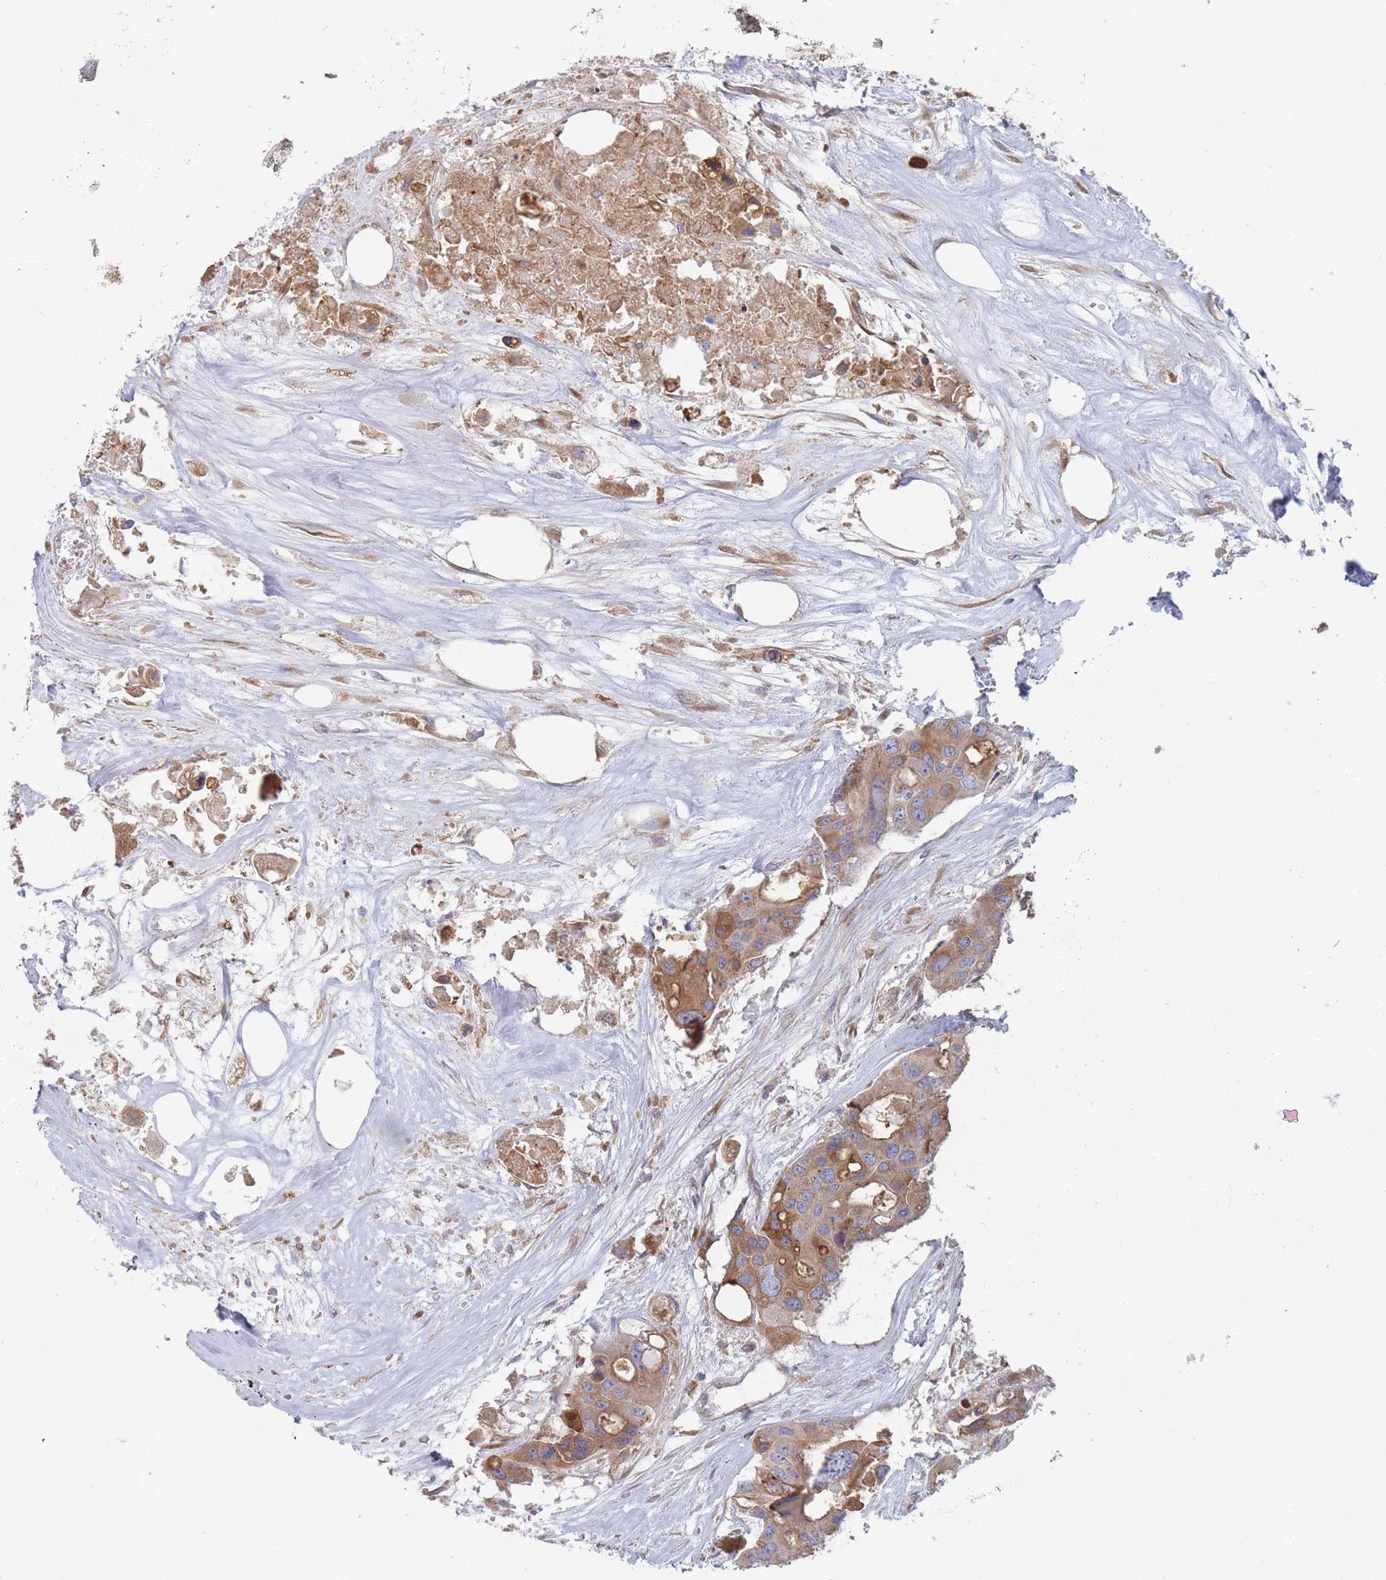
{"staining": {"intensity": "moderate", "quantity": ">75%", "location": "cytoplasmic/membranous"}, "tissue": "colorectal cancer", "cell_type": "Tumor cells", "image_type": "cancer", "snomed": [{"axis": "morphology", "description": "Adenocarcinoma, NOS"}, {"axis": "topography", "description": "Colon"}], "caption": "A medium amount of moderate cytoplasmic/membranous staining is seen in about >75% of tumor cells in colorectal cancer (adenocarcinoma) tissue. (Stains: DAB in brown, nuclei in blue, Microscopy: brightfield microscopy at high magnification).", "gene": "KDSR", "patient": {"sex": "male", "age": 77}}